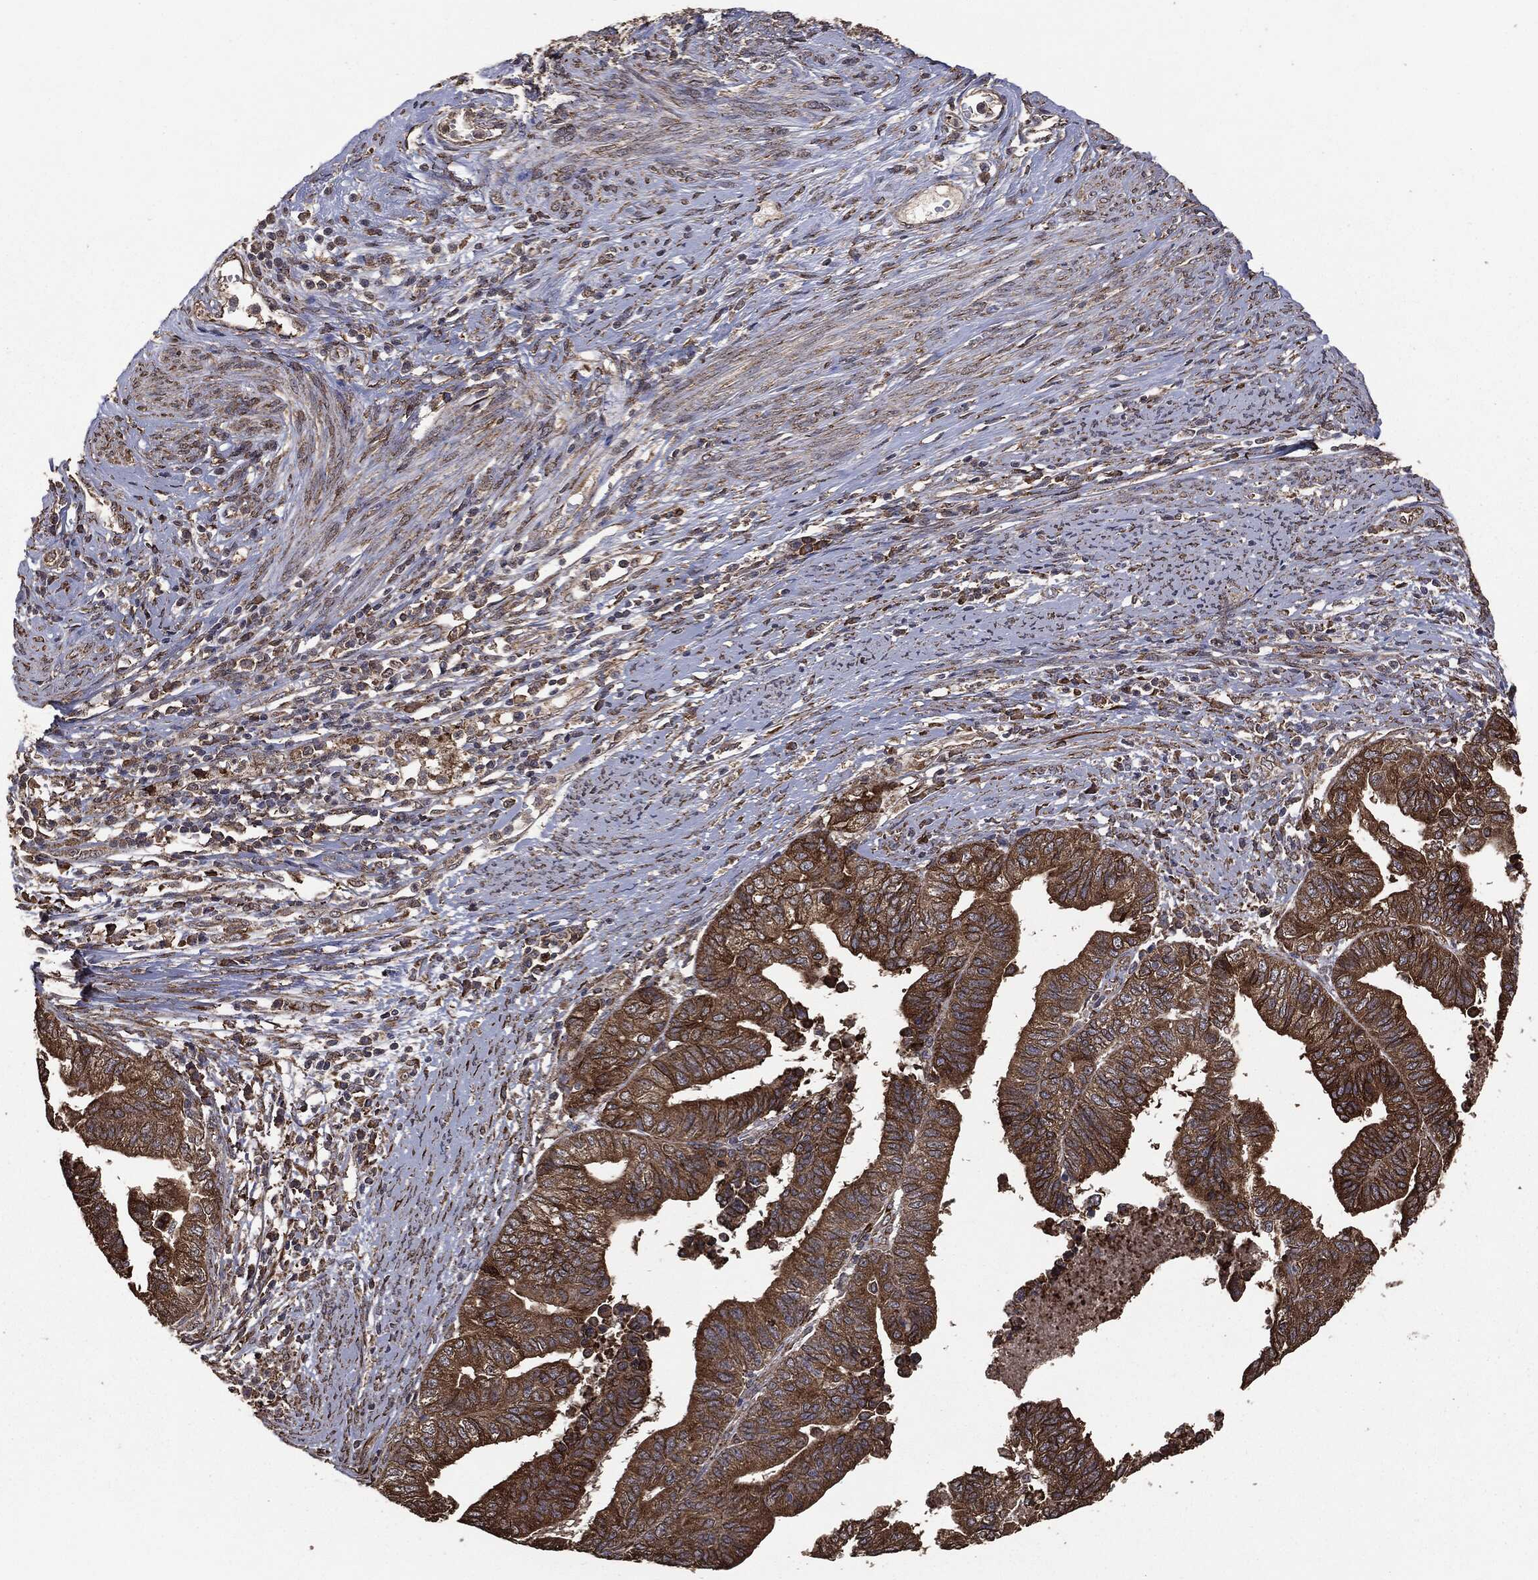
{"staining": {"intensity": "strong", "quantity": ">75%", "location": "cytoplasmic/membranous"}, "tissue": "endometrial cancer", "cell_type": "Tumor cells", "image_type": "cancer", "snomed": [{"axis": "morphology", "description": "Adenocarcinoma, NOS"}, {"axis": "topography", "description": "Endometrium"}], "caption": "This histopathology image shows immunohistochemistry staining of human endometrial cancer, with high strong cytoplasmic/membranous expression in approximately >75% of tumor cells.", "gene": "MTOR", "patient": {"sex": "female", "age": 65}}